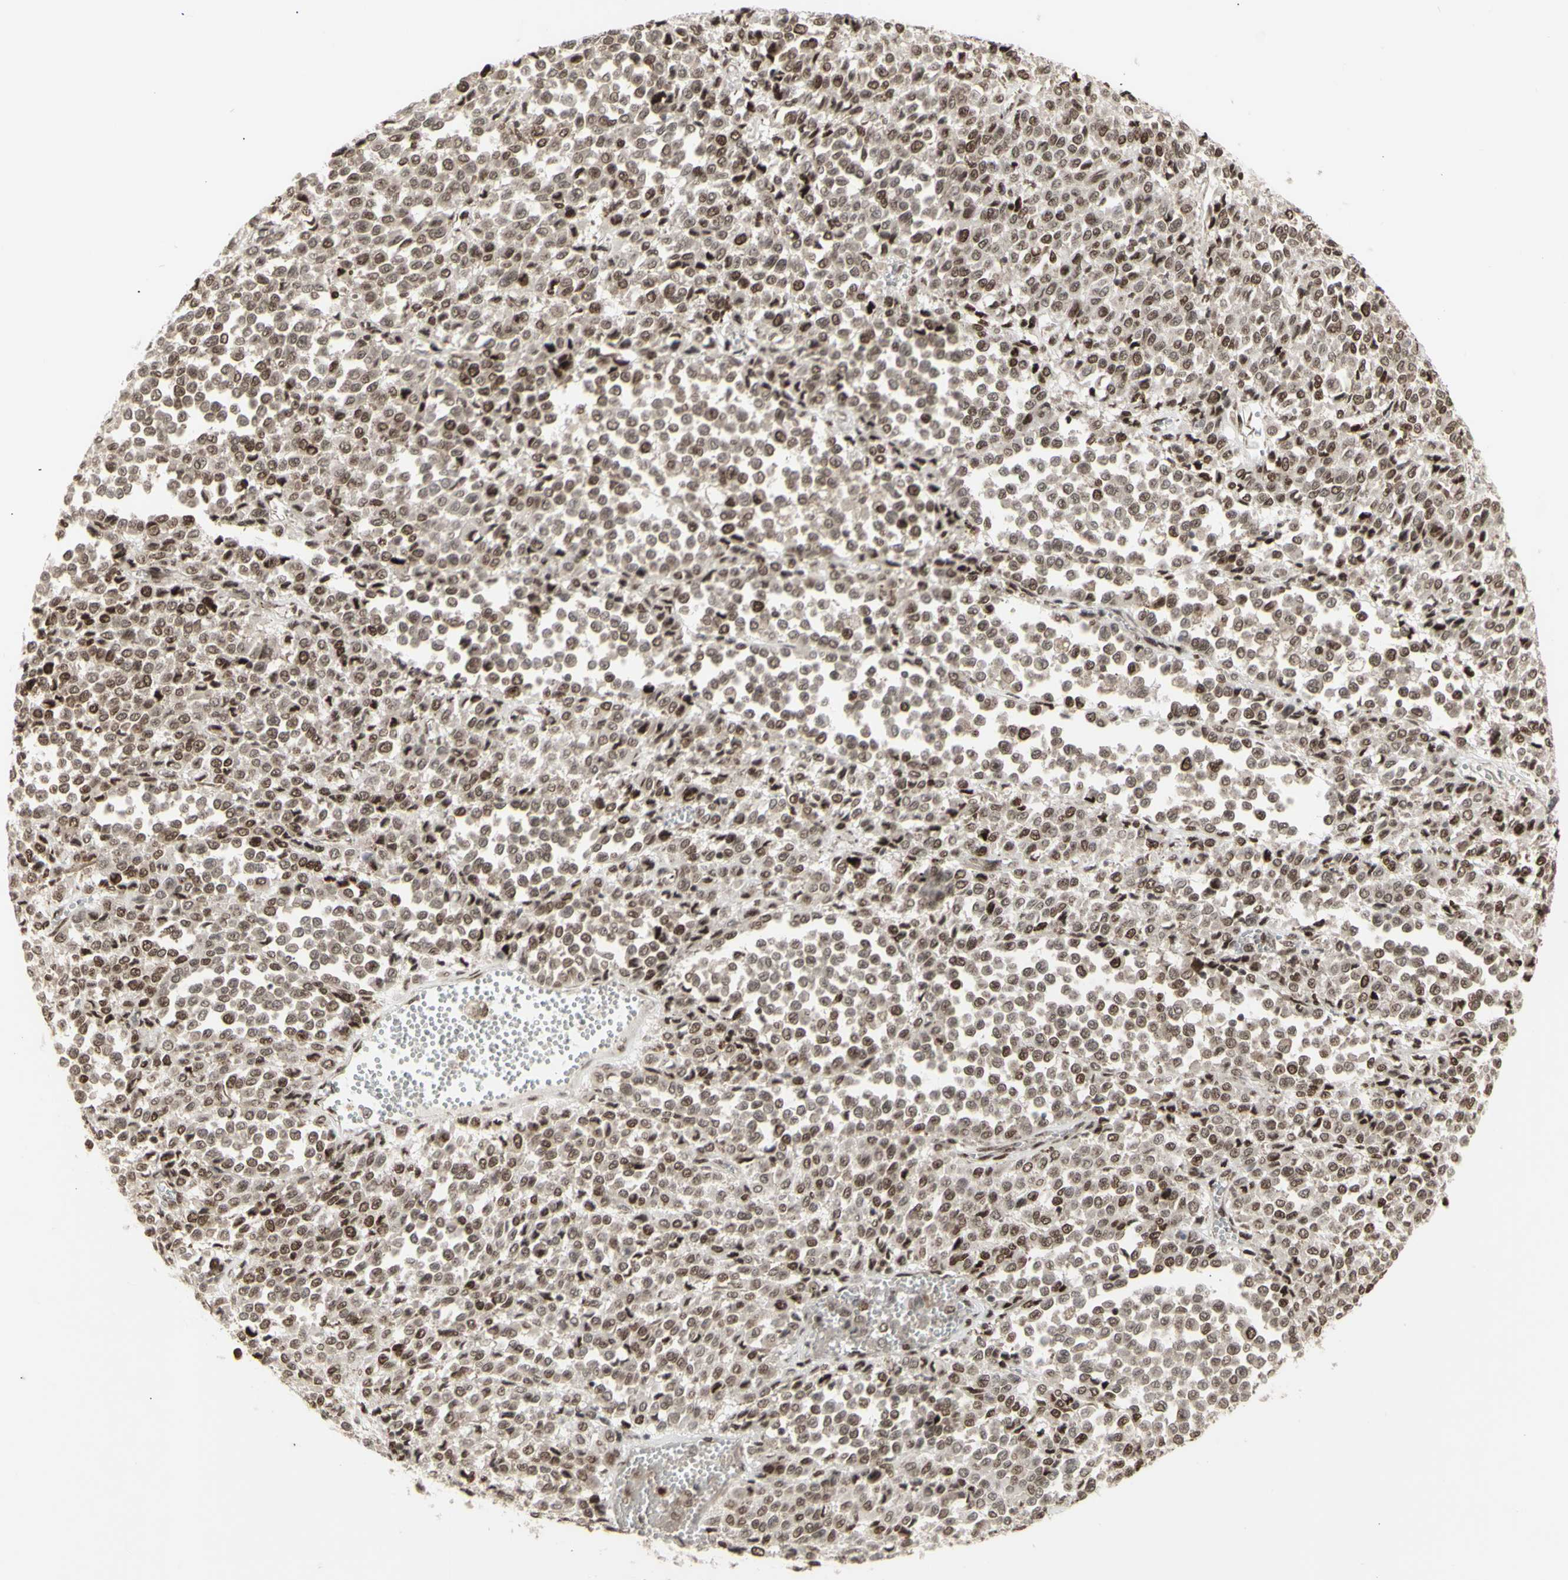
{"staining": {"intensity": "moderate", "quantity": ">75%", "location": "cytoplasmic/membranous,nuclear"}, "tissue": "melanoma", "cell_type": "Tumor cells", "image_type": "cancer", "snomed": [{"axis": "morphology", "description": "Malignant melanoma, Metastatic site"}, {"axis": "topography", "description": "Pancreas"}], "caption": "Protein staining by IHC exhibits moderate cytoplasmic/membranous and nuclear expression in about >75% of tumor cells in melanoma.", "gene": "CBX1", "patient": {"sex": "female", "age": 30}}